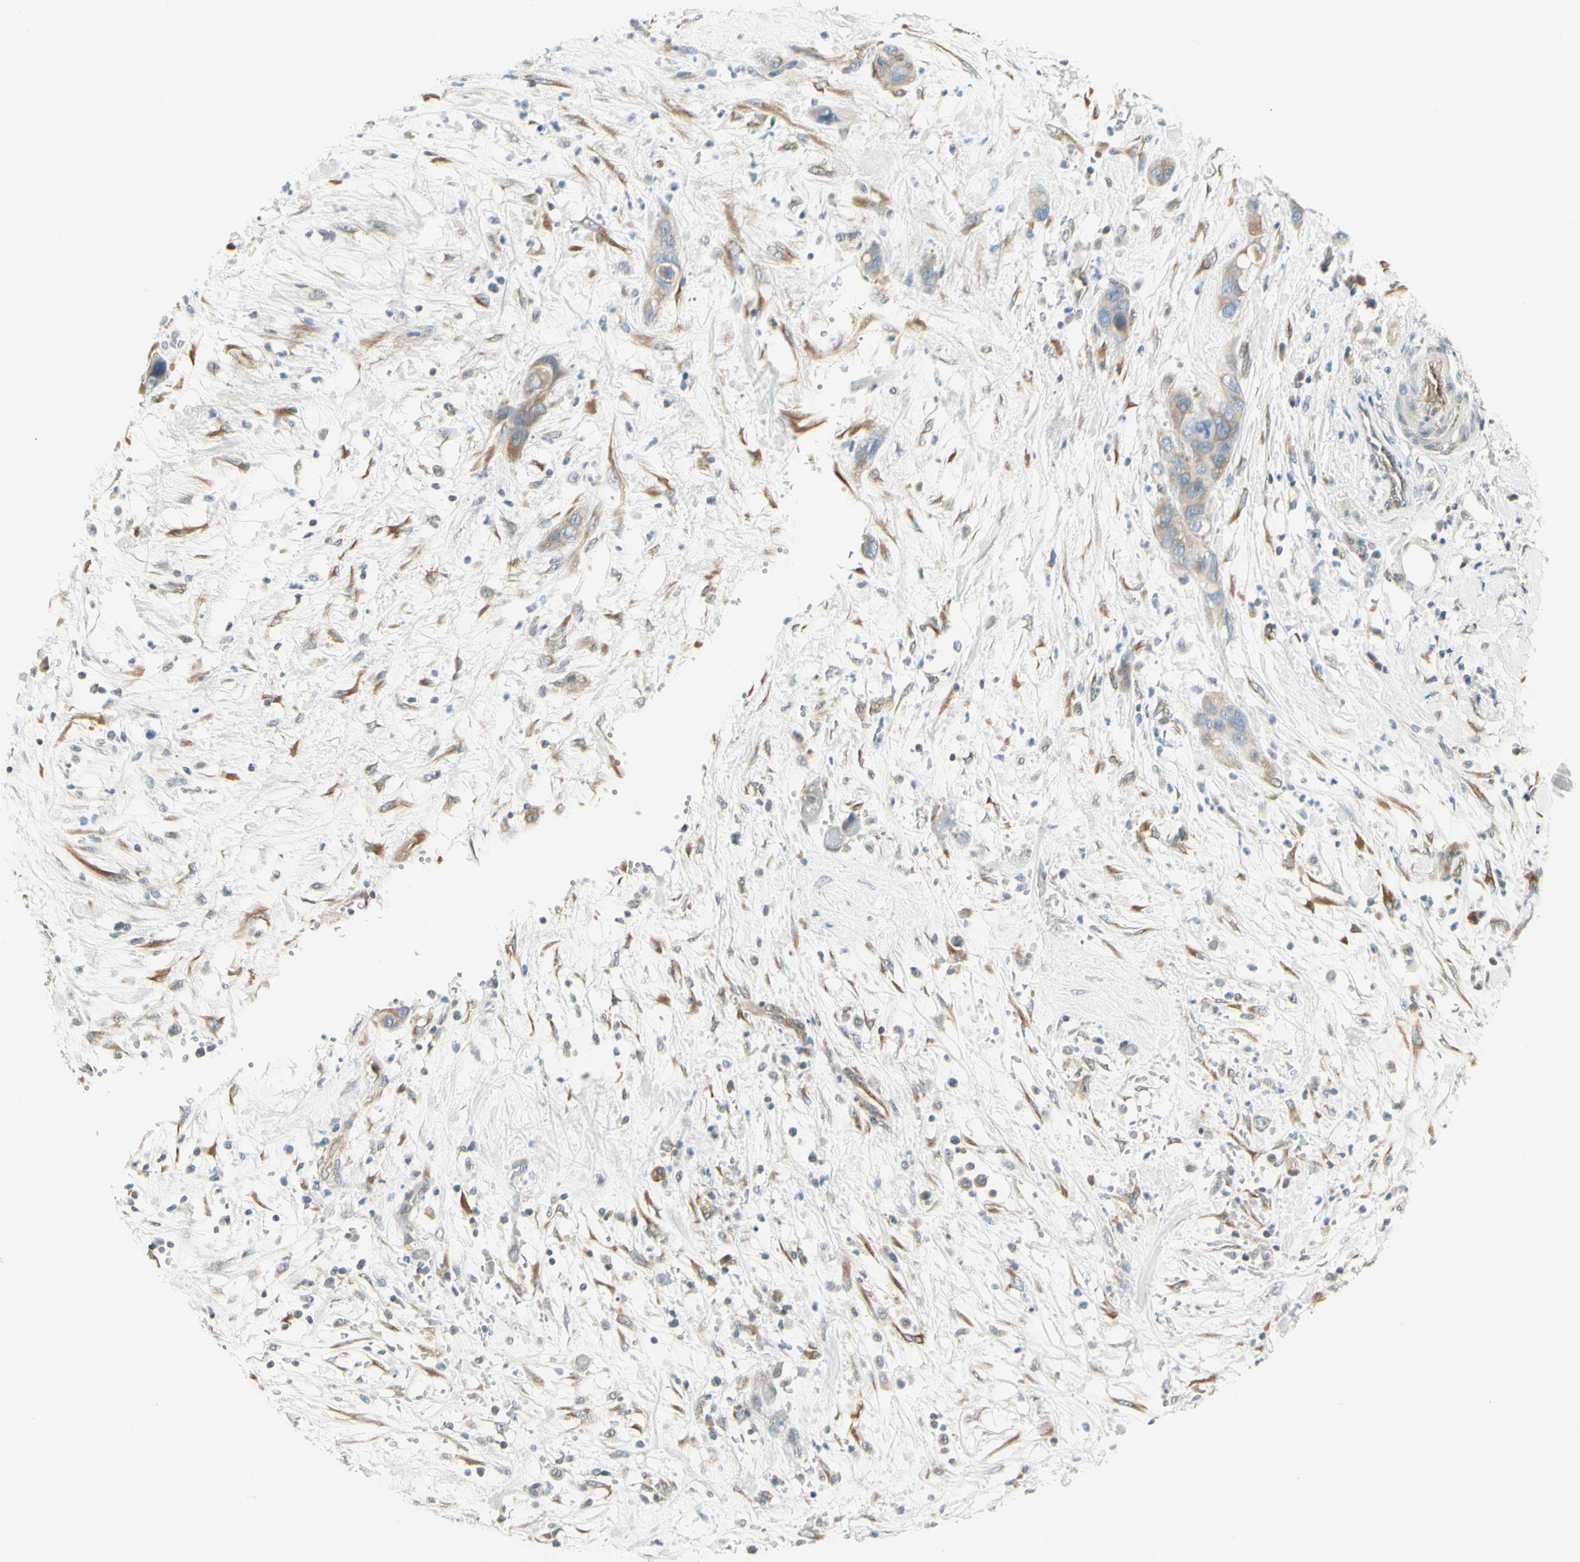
{"staining": {"intensity": "weak", "quantity": ">75%", "location": "cytoplasmic/membranous"}, "tissue": "pancreatic cancer", "cell_type": "Tumor cells", "image_type": "cancer", "snomed": [{"axis": "morphology", "description": "Adenocarcinoma, NOS"}, {"axis": "topography", "description": "Pancreas"}], "caption": "Immunohistochemistry (IHC) photomicrograph of neoplastic tissue: human pancreatic adenocarcinoma stained using immunohistochemistry reveals low levels of weak protein expression localized specifically in the cytoplasmic/membranous of tumor cells, appearing as a cytoplasmic/membranous brown color.", "gene": "IGDCC4", "patient": {"sex": "female", "age": 71}}